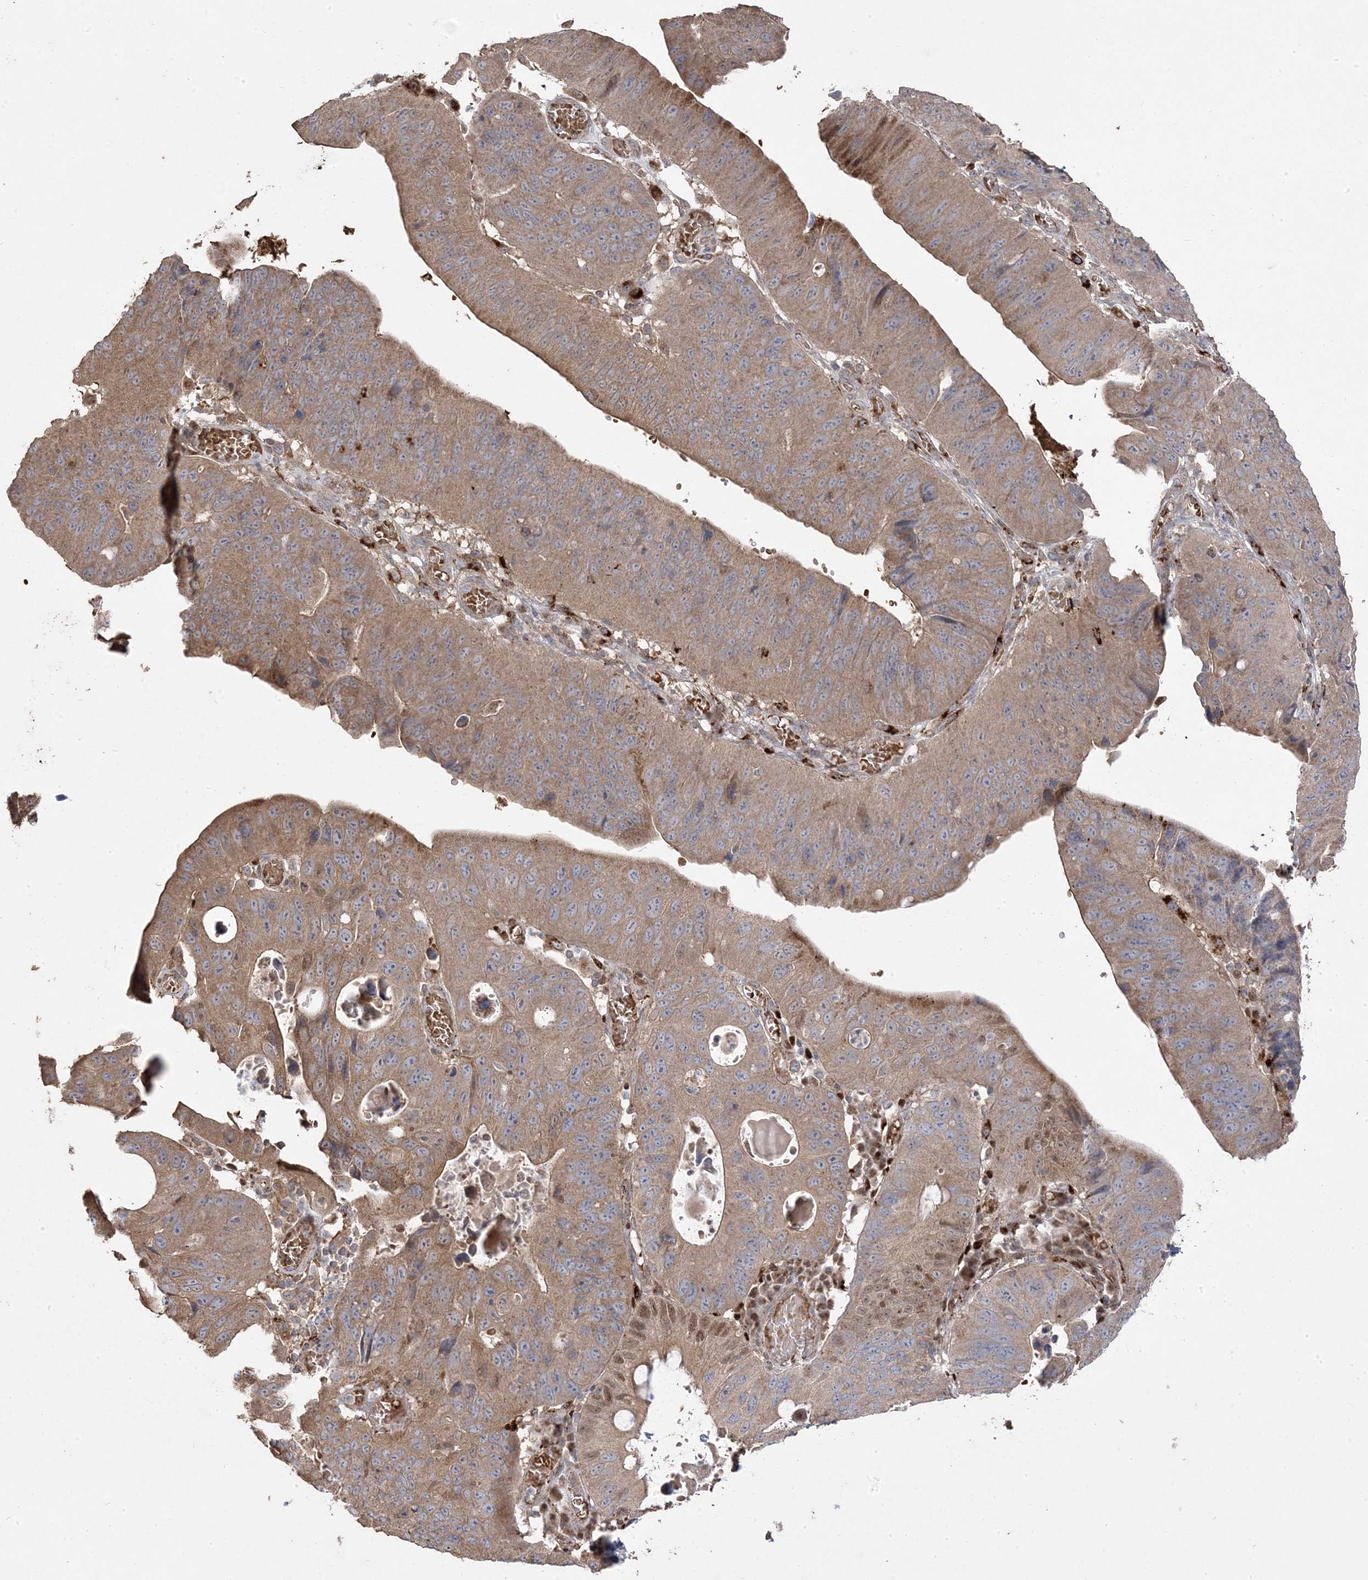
{"staining": {"intensity": "moderate", "quantity": ">75%", "location": "cytoplasmic/membranous"}, "tissue": "stomach cancer", "cell_type": "Tumor cells", "image_type": "cancer", "snomed": [{"axis": "morphology", "description": "Adenocarcinoma, NOS"}, {"axis": "topography", "description": "Stomach"}], "caption": "Stomach adenocarcinoma stained with immunohistochemistry (IHC) exhibits moderate cytoplasmic/membranous staining in approximately >75% of tumor cells. The staining is performed using DAB brown chromogen to label protein expression. The nuclei are counter-stained blue using hematoxylin.", "gene": "PPOX", "patient": {"sex": "male", "age": 59}}